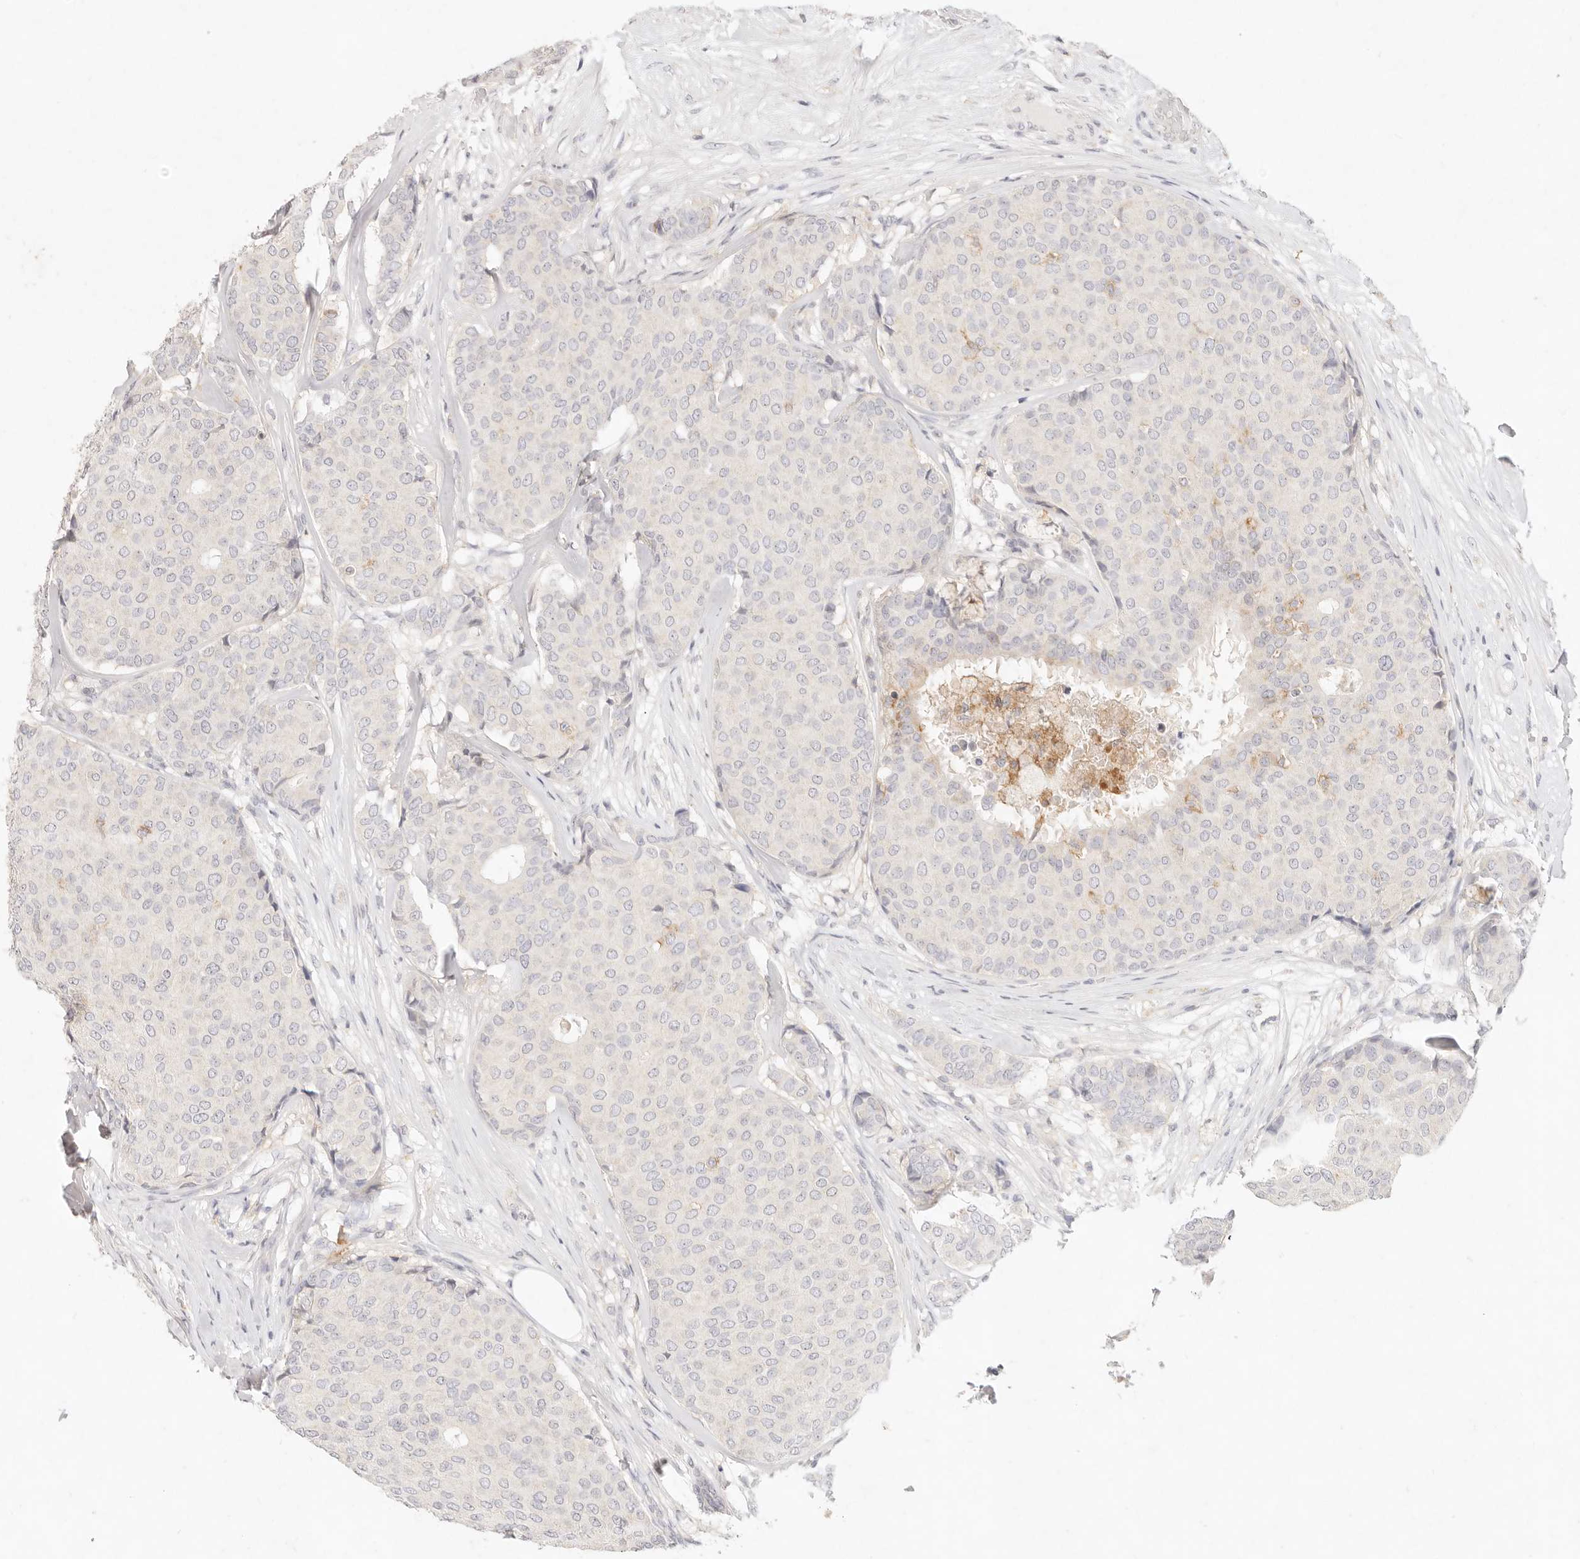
{"staining": {"intensity": "moderate", "quantity": "<25%", "location": "cytoplasmic/membranous"}, "tissue": "breast cancer", "cell_type": "Tumor cells", "image_type": "cancer", "snomed": [{"axis": "morphology", "description": "Duct carcinoma"}, {"axis": "topography", "description": "Breast"}], "caption": "Tumor cells display low levels of moderate cytoplasmic/membranous expression in about <25% of cells in breast cancer.", "gene": "GPR84", "patient": {"sex": "female", "age": 75}}